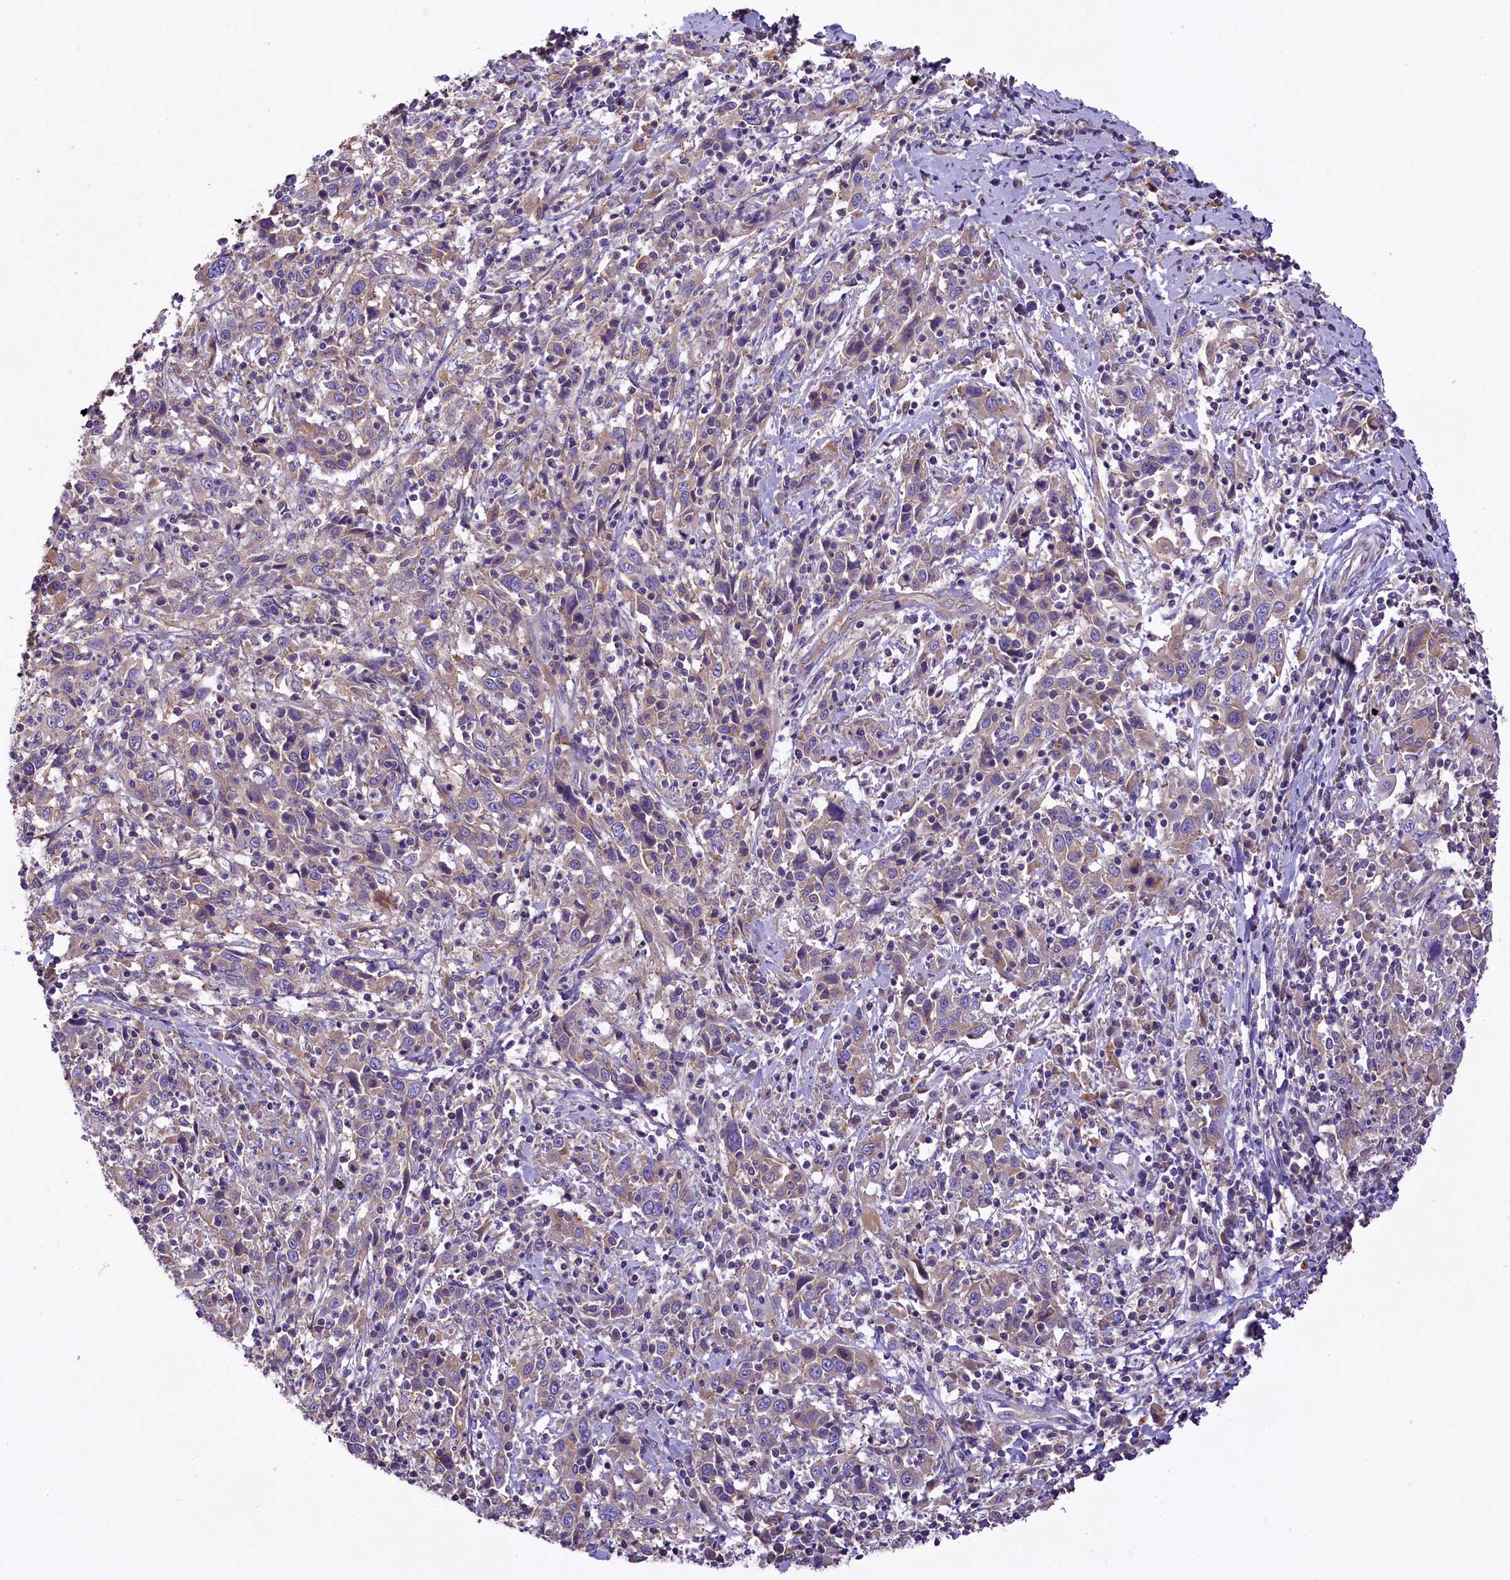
{"staining": {"intensity": "negative", "quantity": "none", "location": "none"}, "tissue": "cervical cancer", "cell_type": "Tumor cells", "image_type": "cancer", "snomed": [{"axis": "morphology", "description": "Squamous cell carcinoma, NOS"}, {"axis": "topography", "description": "Cervix"}], "caption": "DAB immunohistochemical staining of cervical cancer shows no significant expression in tumor cells.", "gene": "PEMT", "patient": {"sex": "female", "age": 46}}